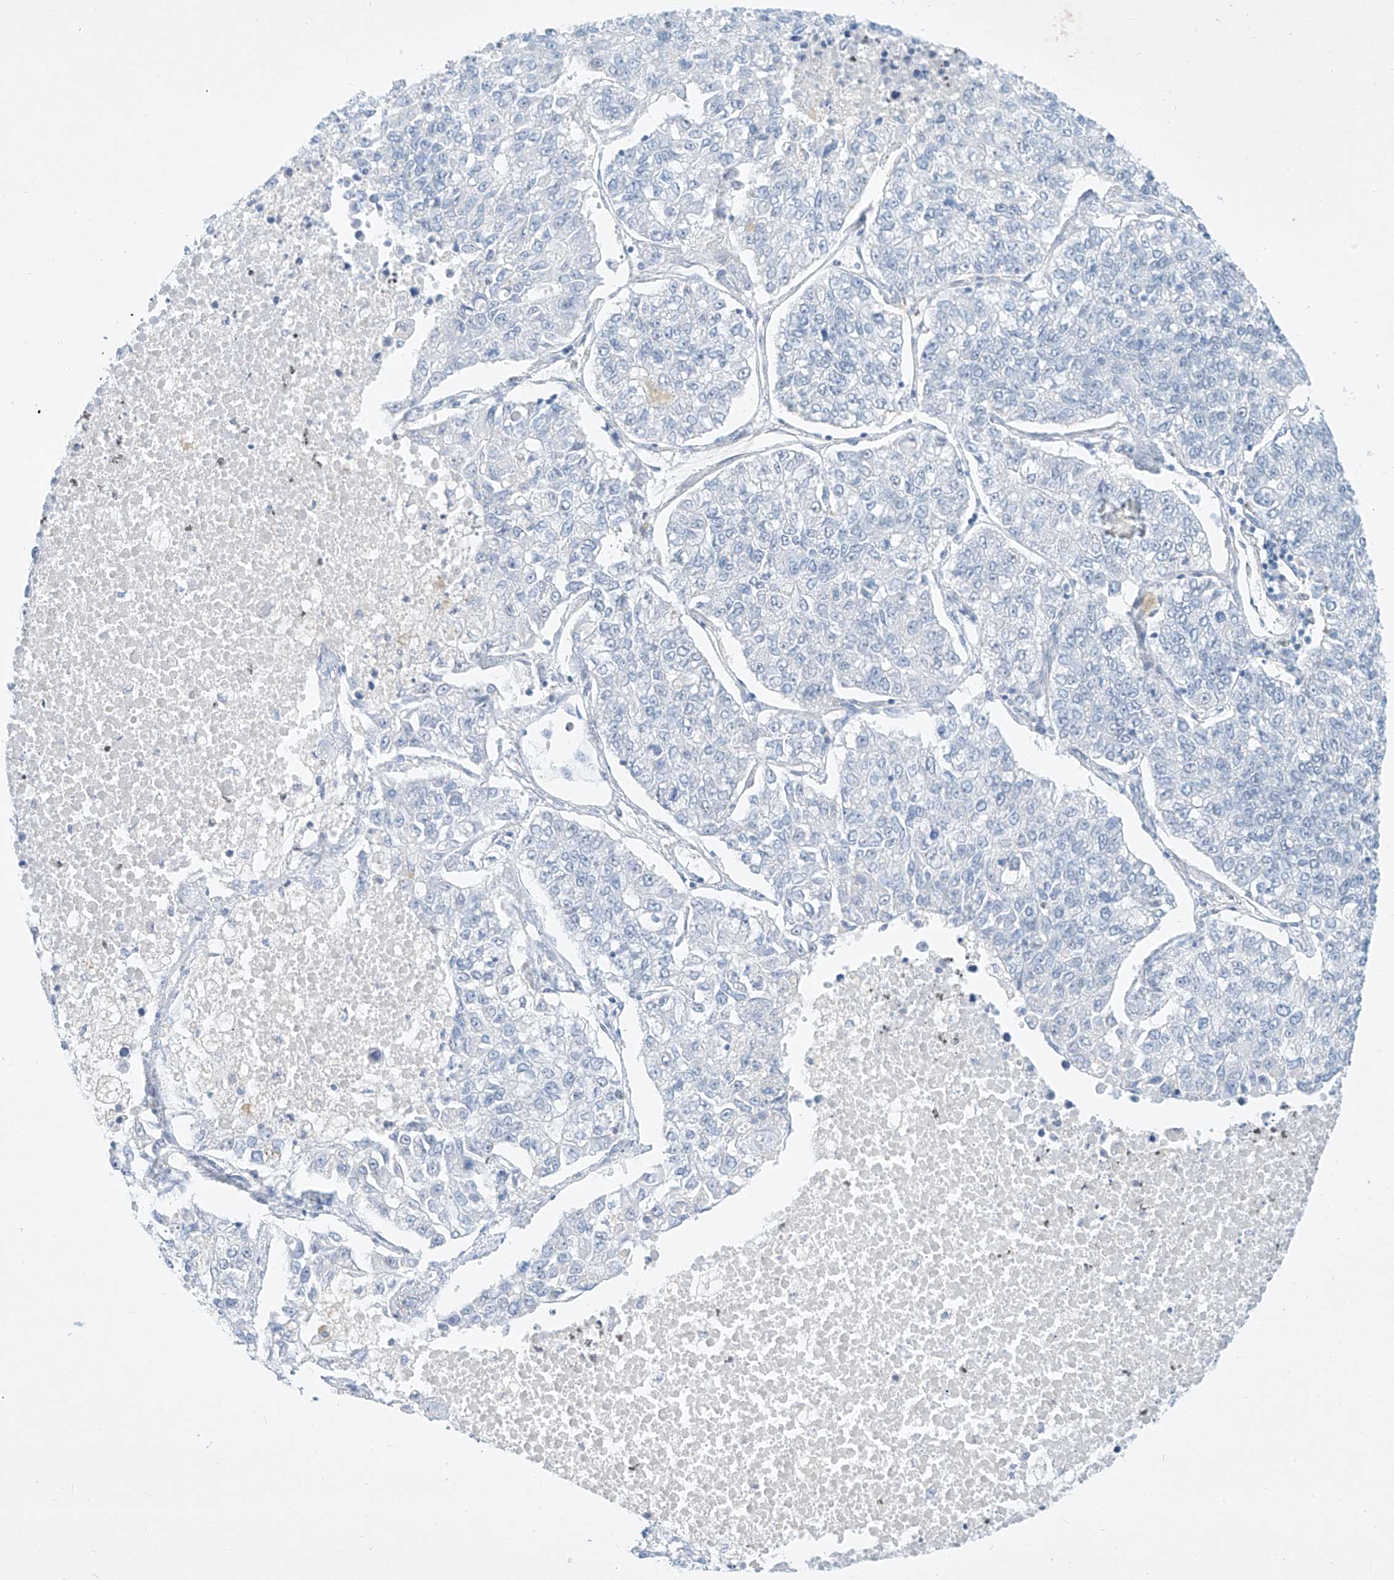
{"staining": {"intensity": "negative", "quantity": "none", "location": "none"}, "tissue": "lung cancer", "cell_type": "Tumor cells", "image_type": "cancer", "snomed": [{"axis": "morphology", "description": "Adenocarcinoma, NOS"}, {"axis": "topography", "description": "Lung"}], "caption": "Protein analysis of lung adenocarcinoma displays no significant positivity in tumor cells.", "gene": "REEP2", "patient": {"sex": "male", "age": 49}}